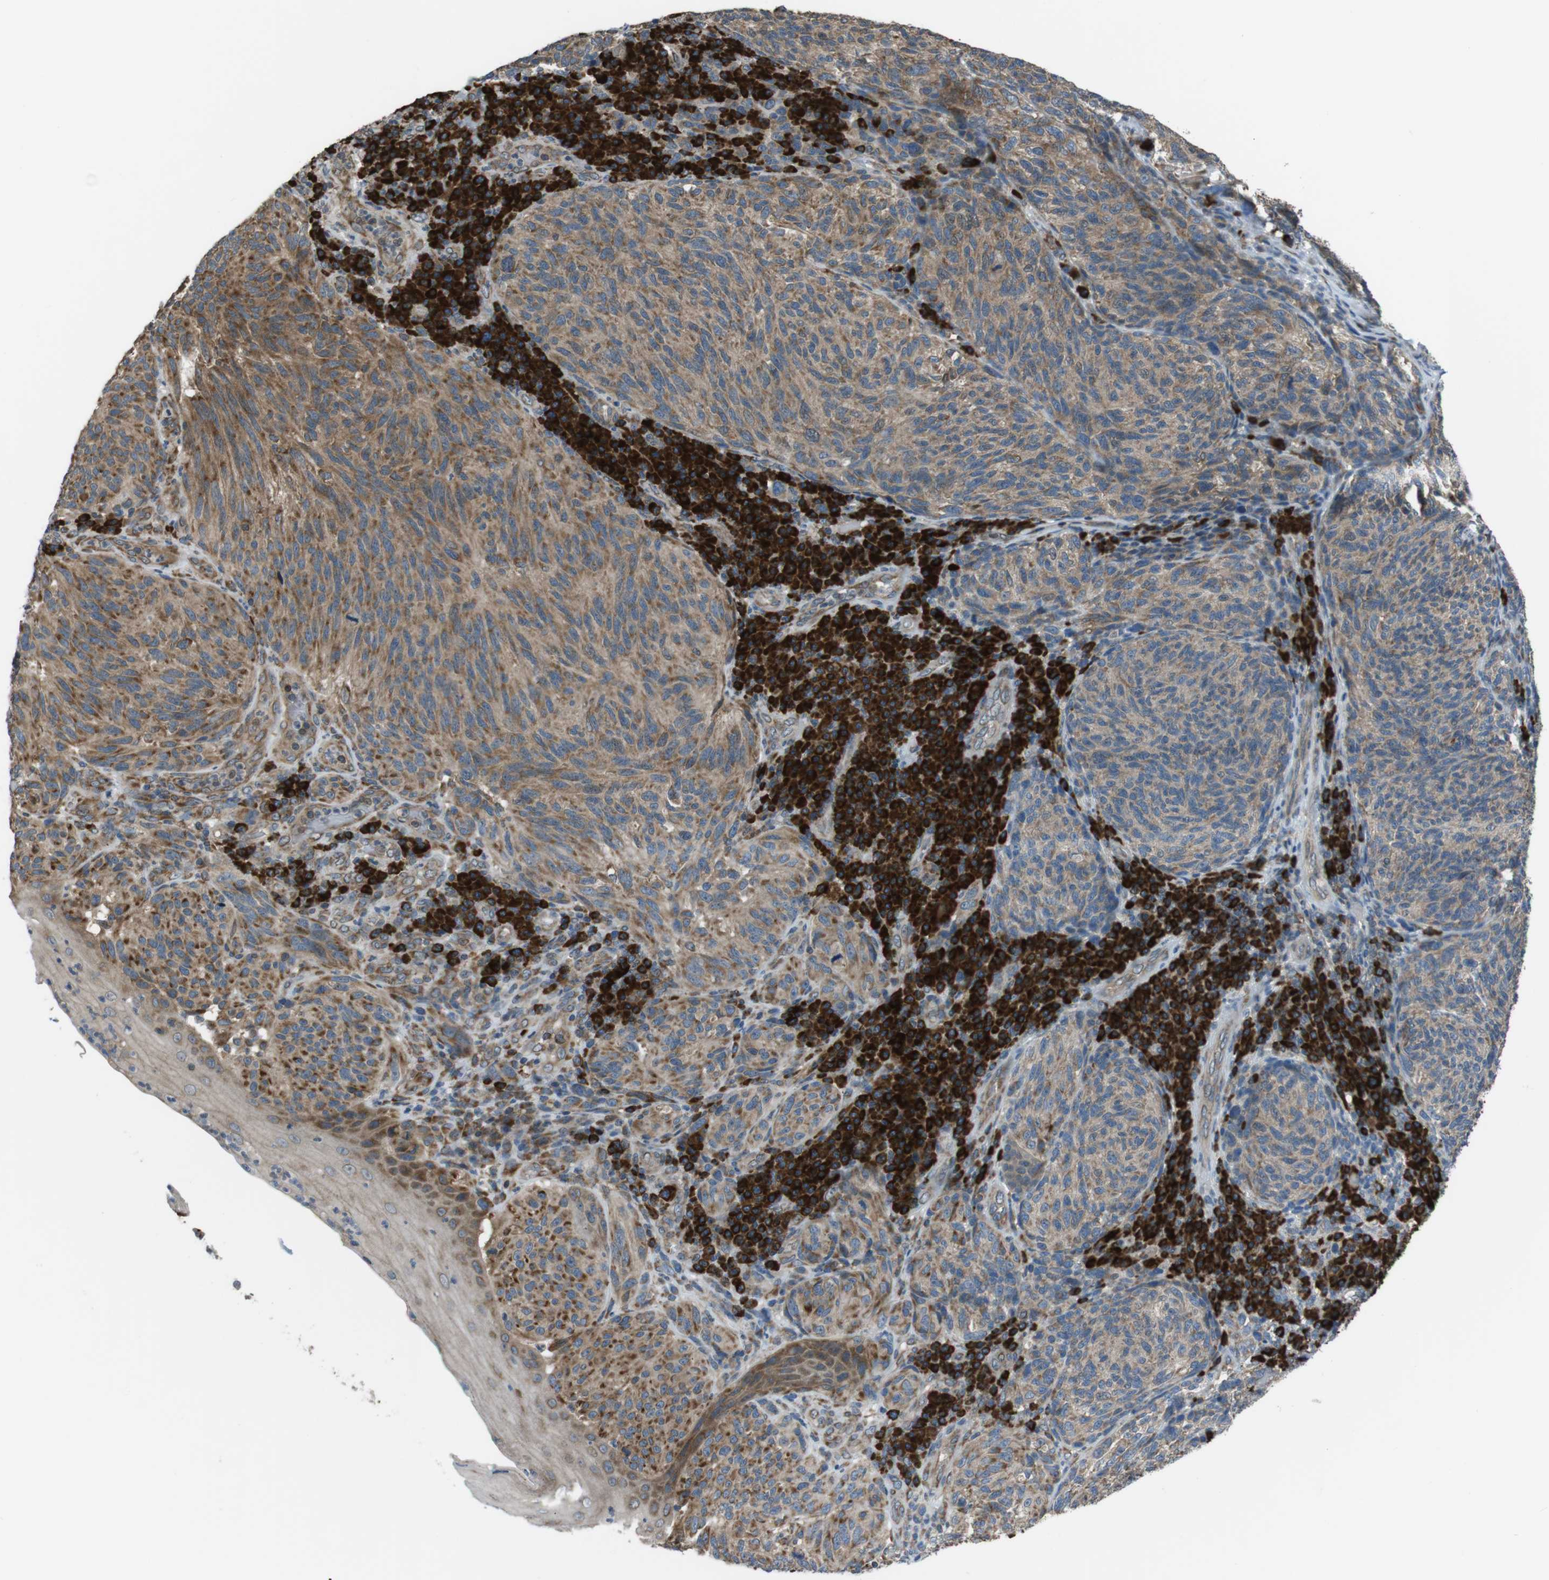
{"staining": {"intensity": "moderate", "quantity": ">75%", "location": "cytoplasmic/membranous"}, "tissue": "melanoma", "cell_type": "Tumor cells", "image_type": "cancer", "snomed": [{"axis": "morphology", "description": "Malignant melanoma, NOS"}, {"axis": "topography", "description": "Skin"}], "caption": "Immunohistochemical staining of human malignant melanoma exhibits medium levels of moderate cytoplasmic/membranous protein positivity in about >75% of tumor cells. The staining was performed using DAB (3,3'-diaminobenzidine) to visualize the protein expression in brown, while the nuclei were stained in blue with hematoxylin (Magnification: 20x).", "gene": "SSR3", "patient": {"sex": "female", "age": 73}}